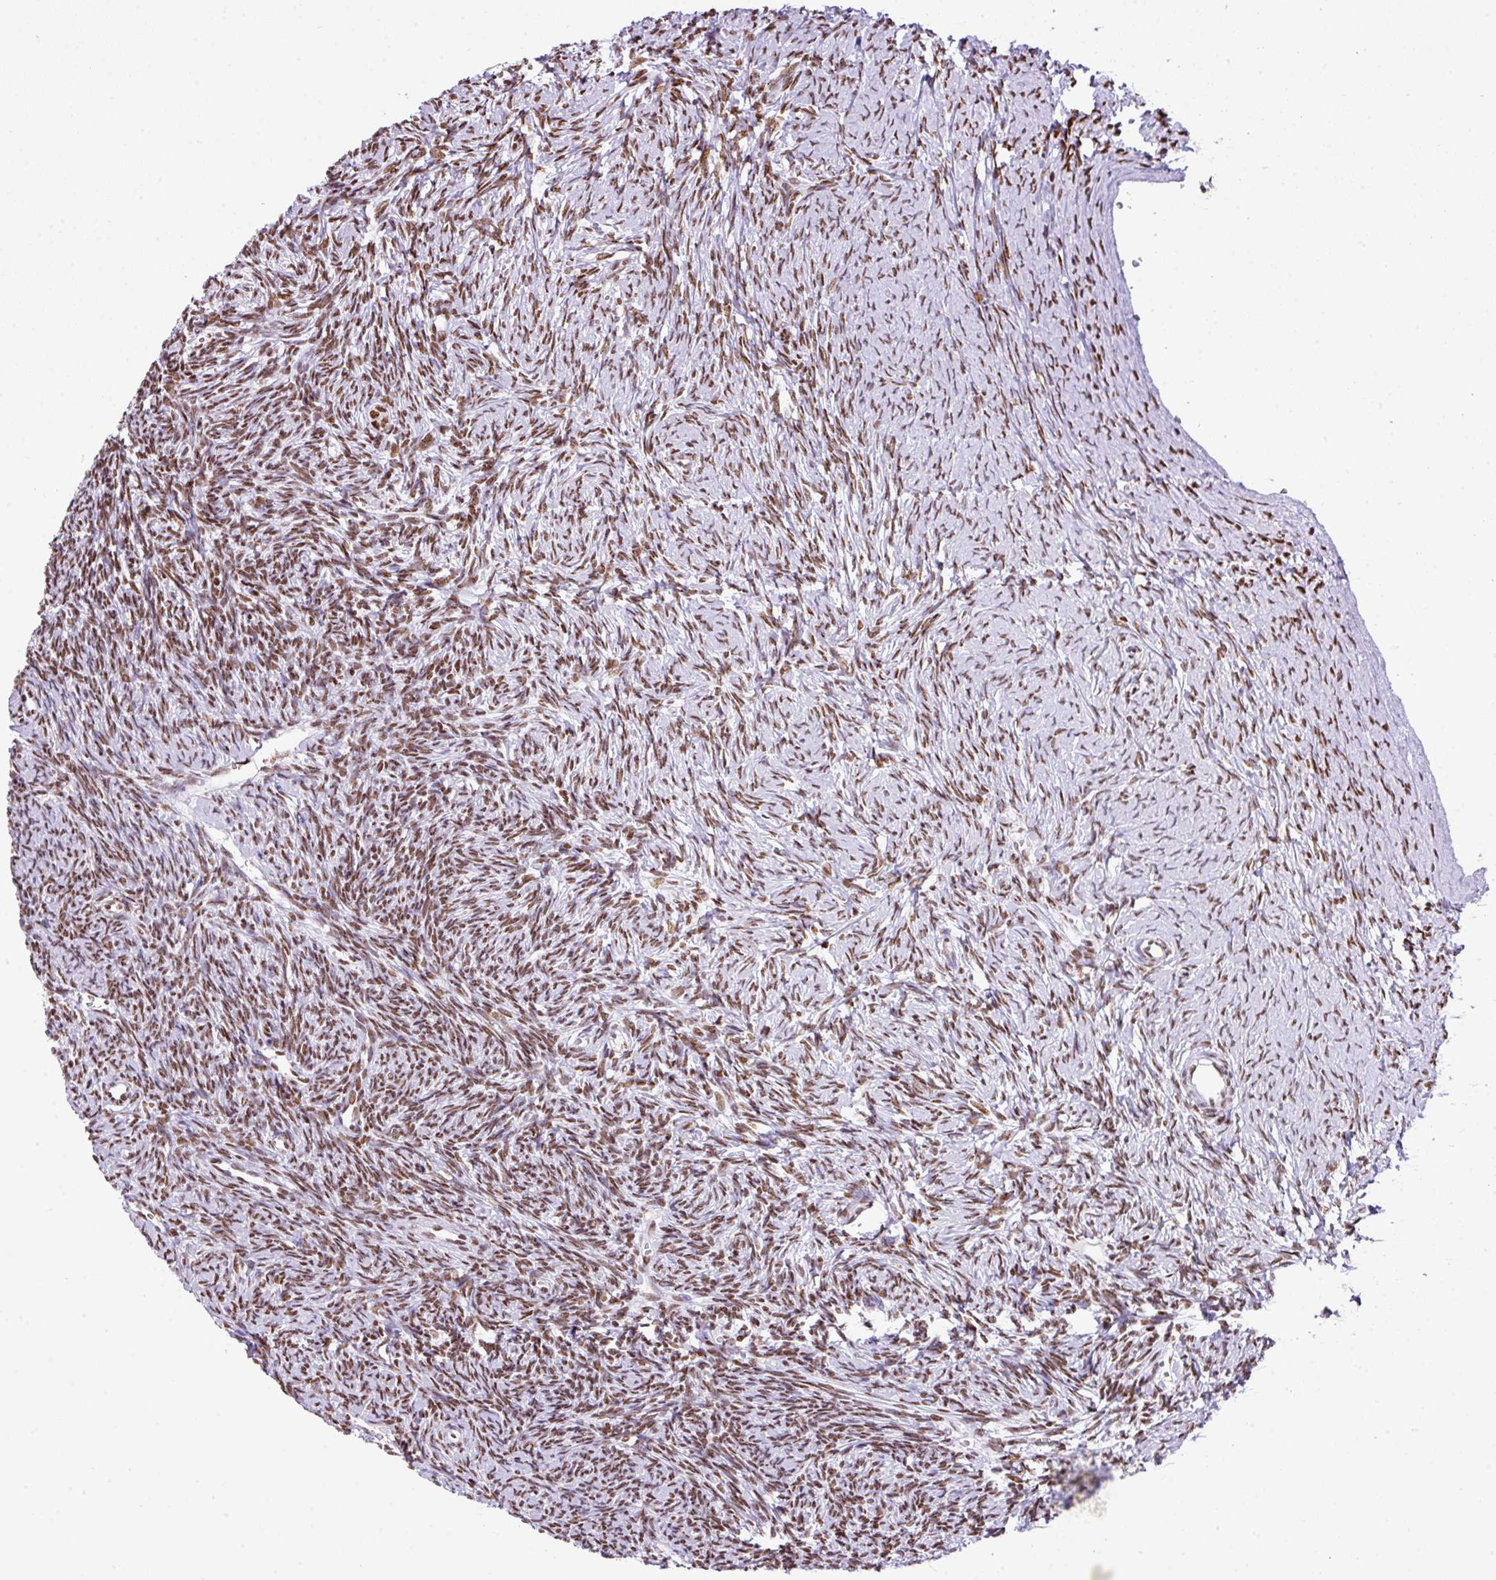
{"staining": {"intensity": "moderate", "quantity": ">75%", "location": "nuclear"}, "tissue": "ovary", "cell_type": "Ovarian stroma cells", "image_type": "normal", "snomed": [{"axis": "morphology", "description": "Normal tissue, NOS"}, {"axis": "topography", "description": "Ovary"}], "caption": "Immunohistochemical staining of unremarkable ovary displays >75% levels of moderate nuclear protein positivity in approximately >75% of ovarian stroma cells.", "gene": "RARG", "patient": {"sex": "female", "age": 39}}